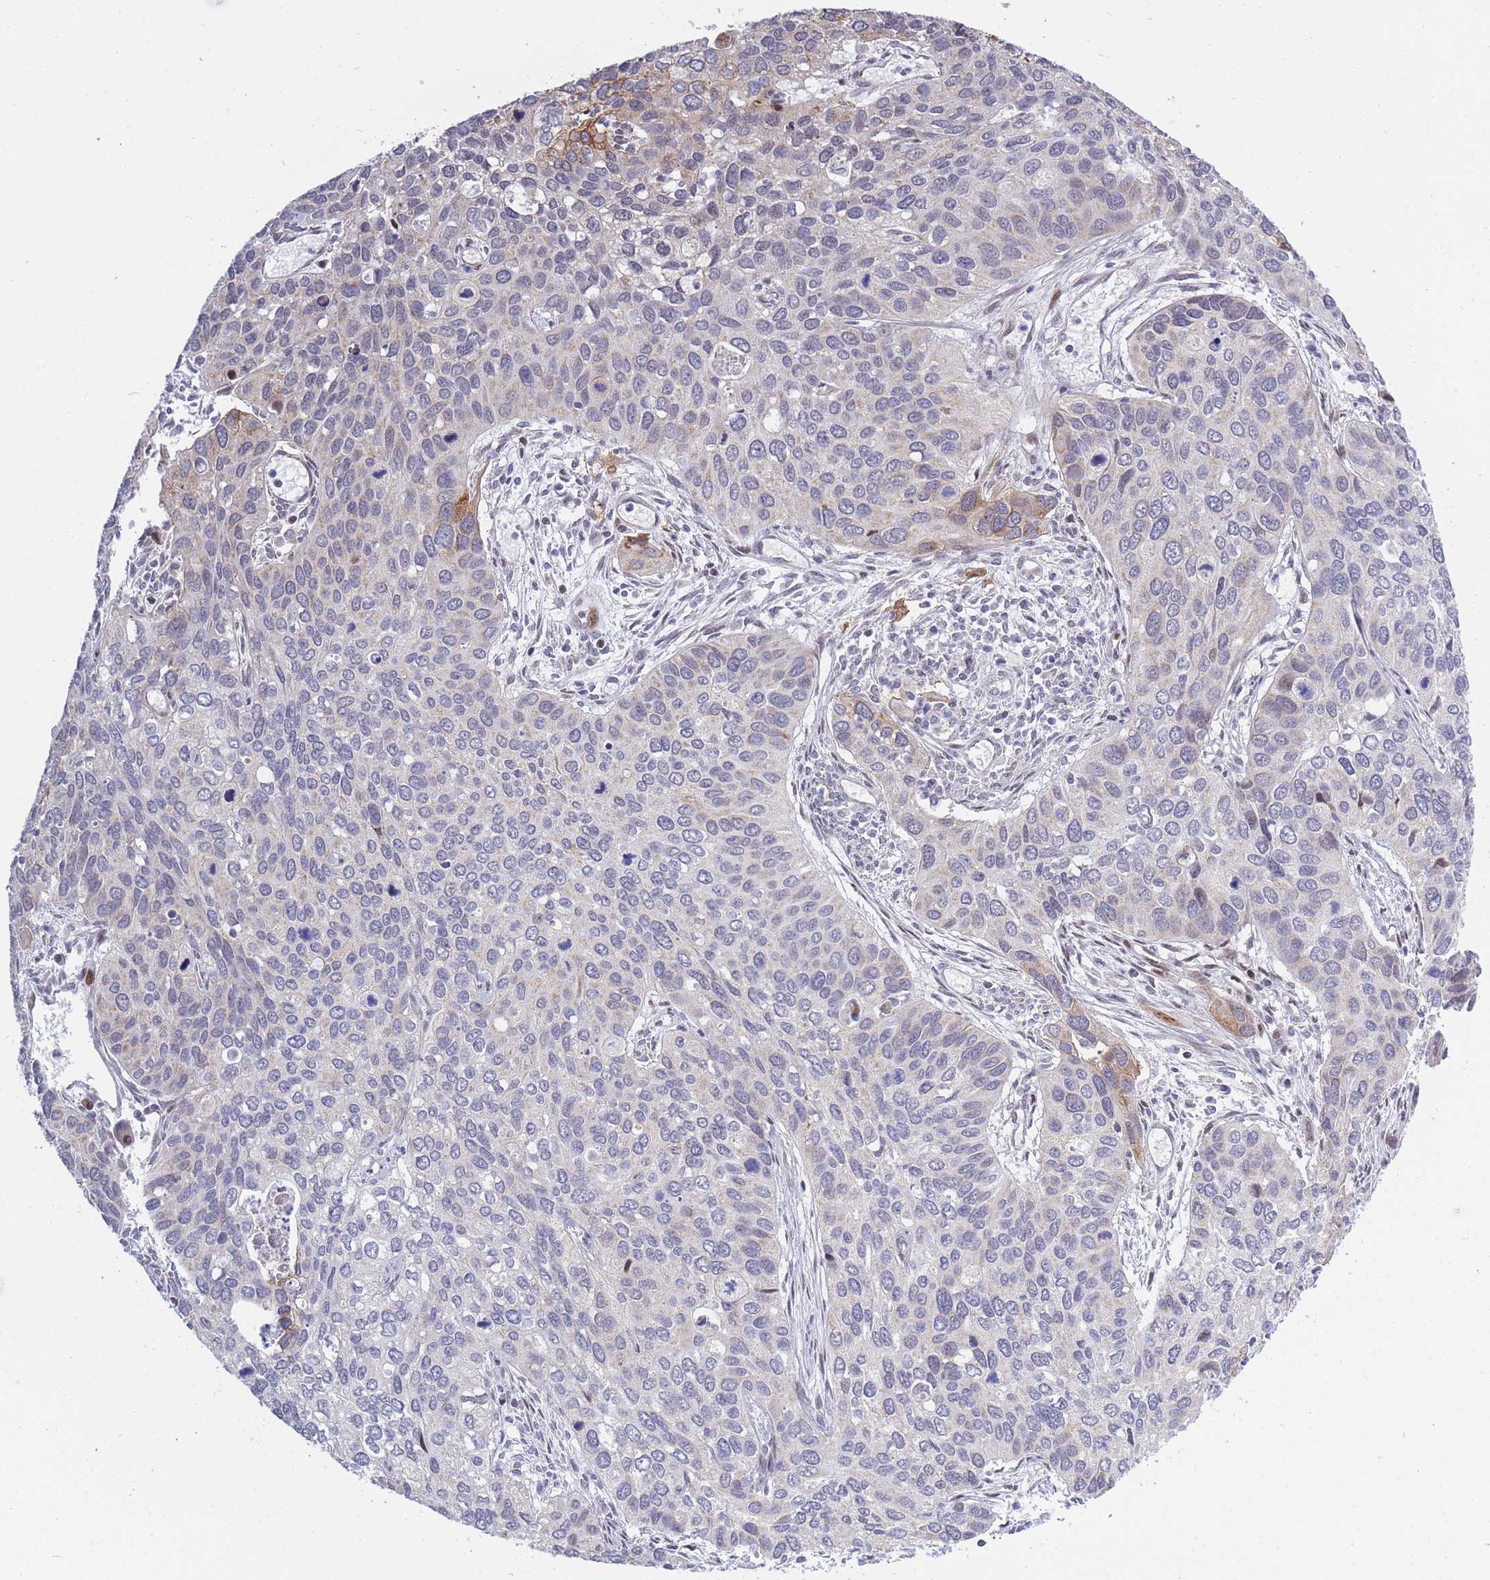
{"staining": {"intensity": "moderate", "quantity": "<25%", "location": "cytoplasmic/membranous"}, "tissue": "cervical cancer", "cell_type": "Tumor cells", "image_type": "cancer", "snomed": [{"axis": "morphology", "description": "Squamous cell carcinoma, NOS"}, {"axis": "topography", "description": "Cervix"}], "caption": "There is low levels of moderate cytoplasmic/membranous expression in tumor cells of cervical cancer (squamous cell carcinoma), as demonstrated by immunohistochemical staining (brown color).", "gene": "MOB4", "patient": {"sex": "female", "age": 55}}